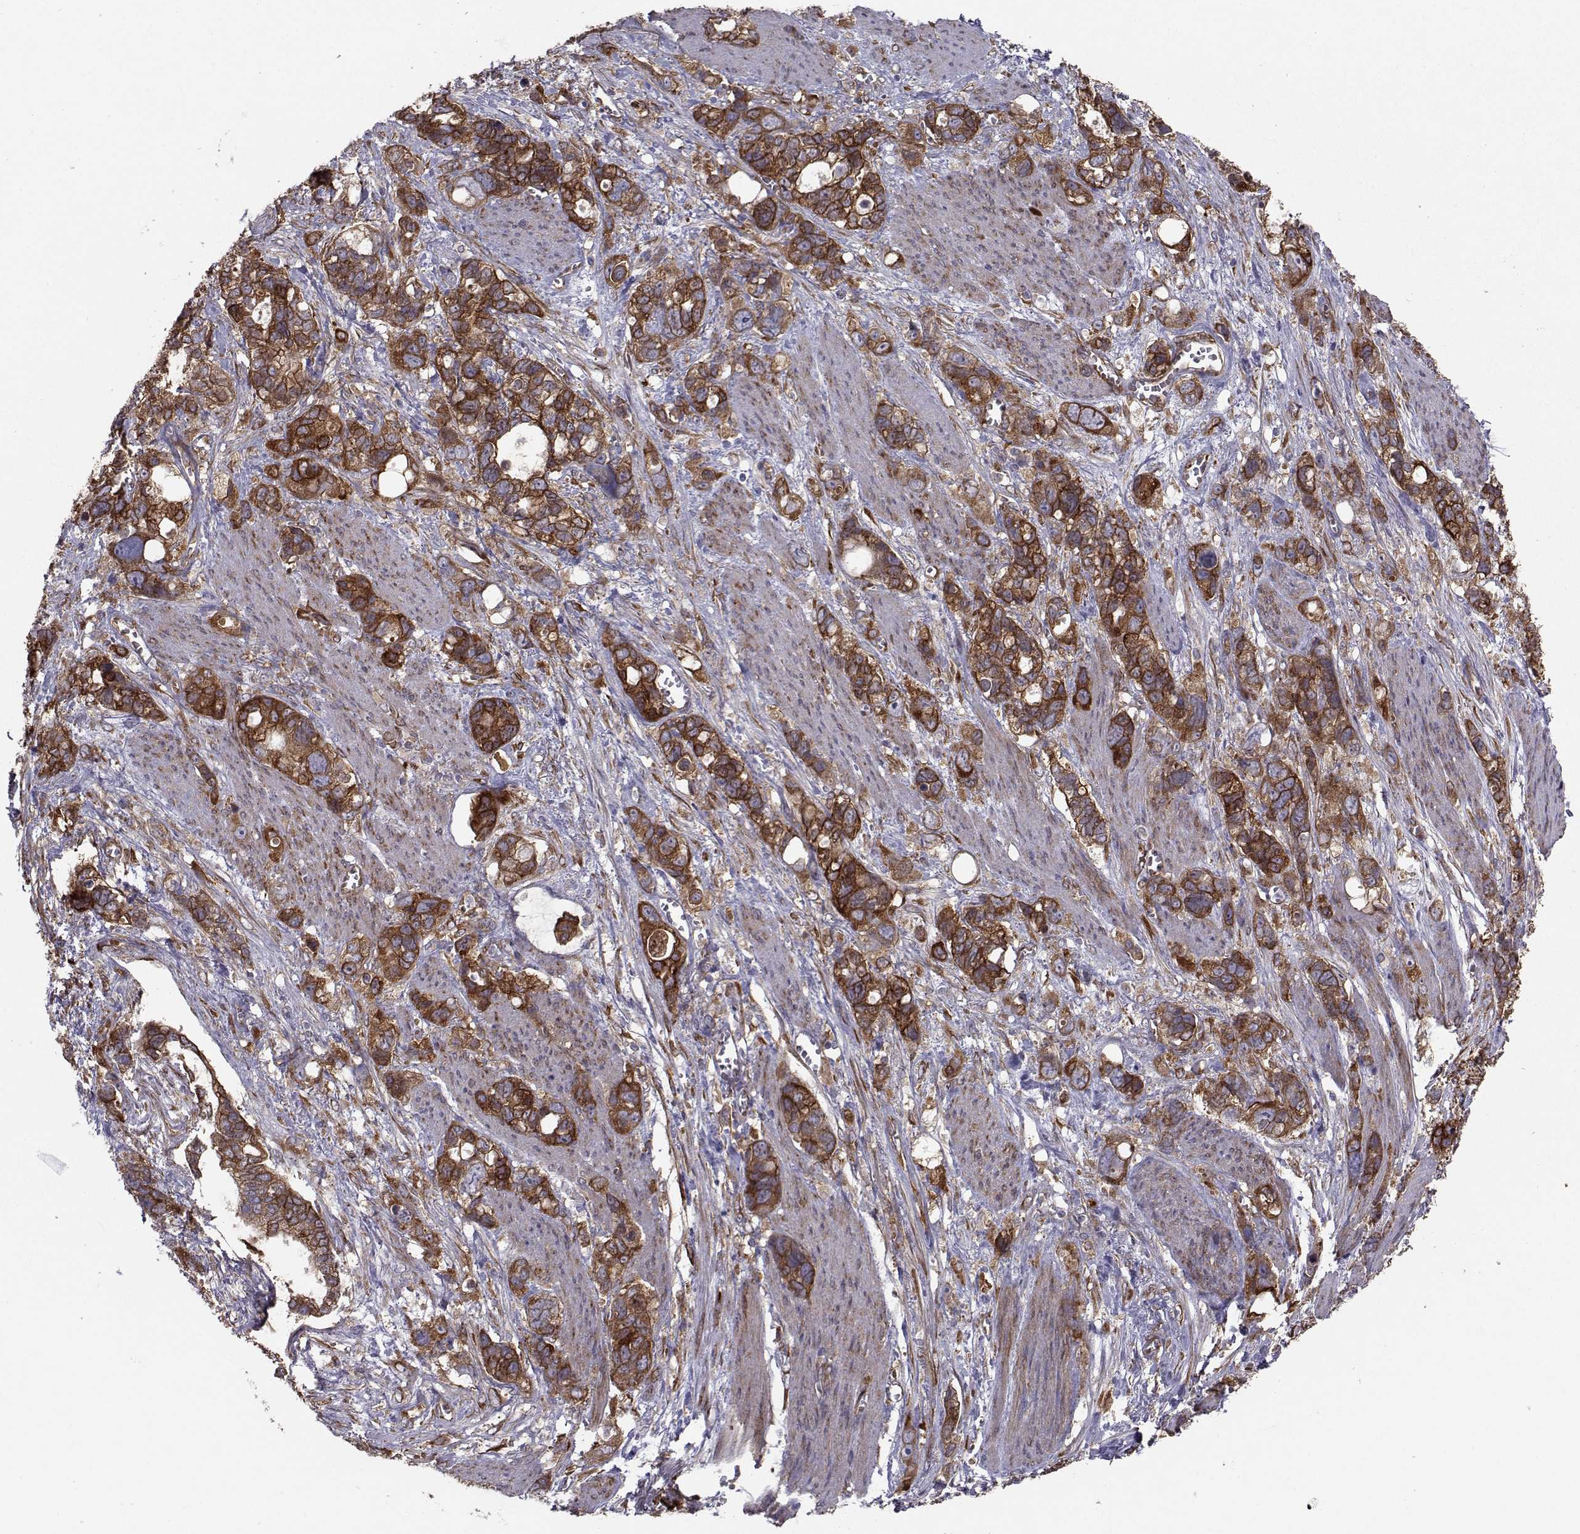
{"staining": {"intensity": "strong", "quantity": ">75%", "location": "cytoplasmic/membranous"}, "tissue": "stomach cancer", "cell_type": "Tumor cells", "image_type": "cancer", "snomed": [{"axis": "morphology", "description": "Adenocarcinoma, NOS"}, {"axis": "topography", "description": "Stomach, upper"}], "caption": "Strong cytoplasmic/membranous protein staining is identified in about >75% of tumor cells in stomach cancer (adenocarcinoma). The protein is stained brown, and the nuclei are stained in blue (DAB IHC with brightfield microscopy, high magnification).", "gene": "TRIP10", "patient": {"sex": "female", "age": 81}}